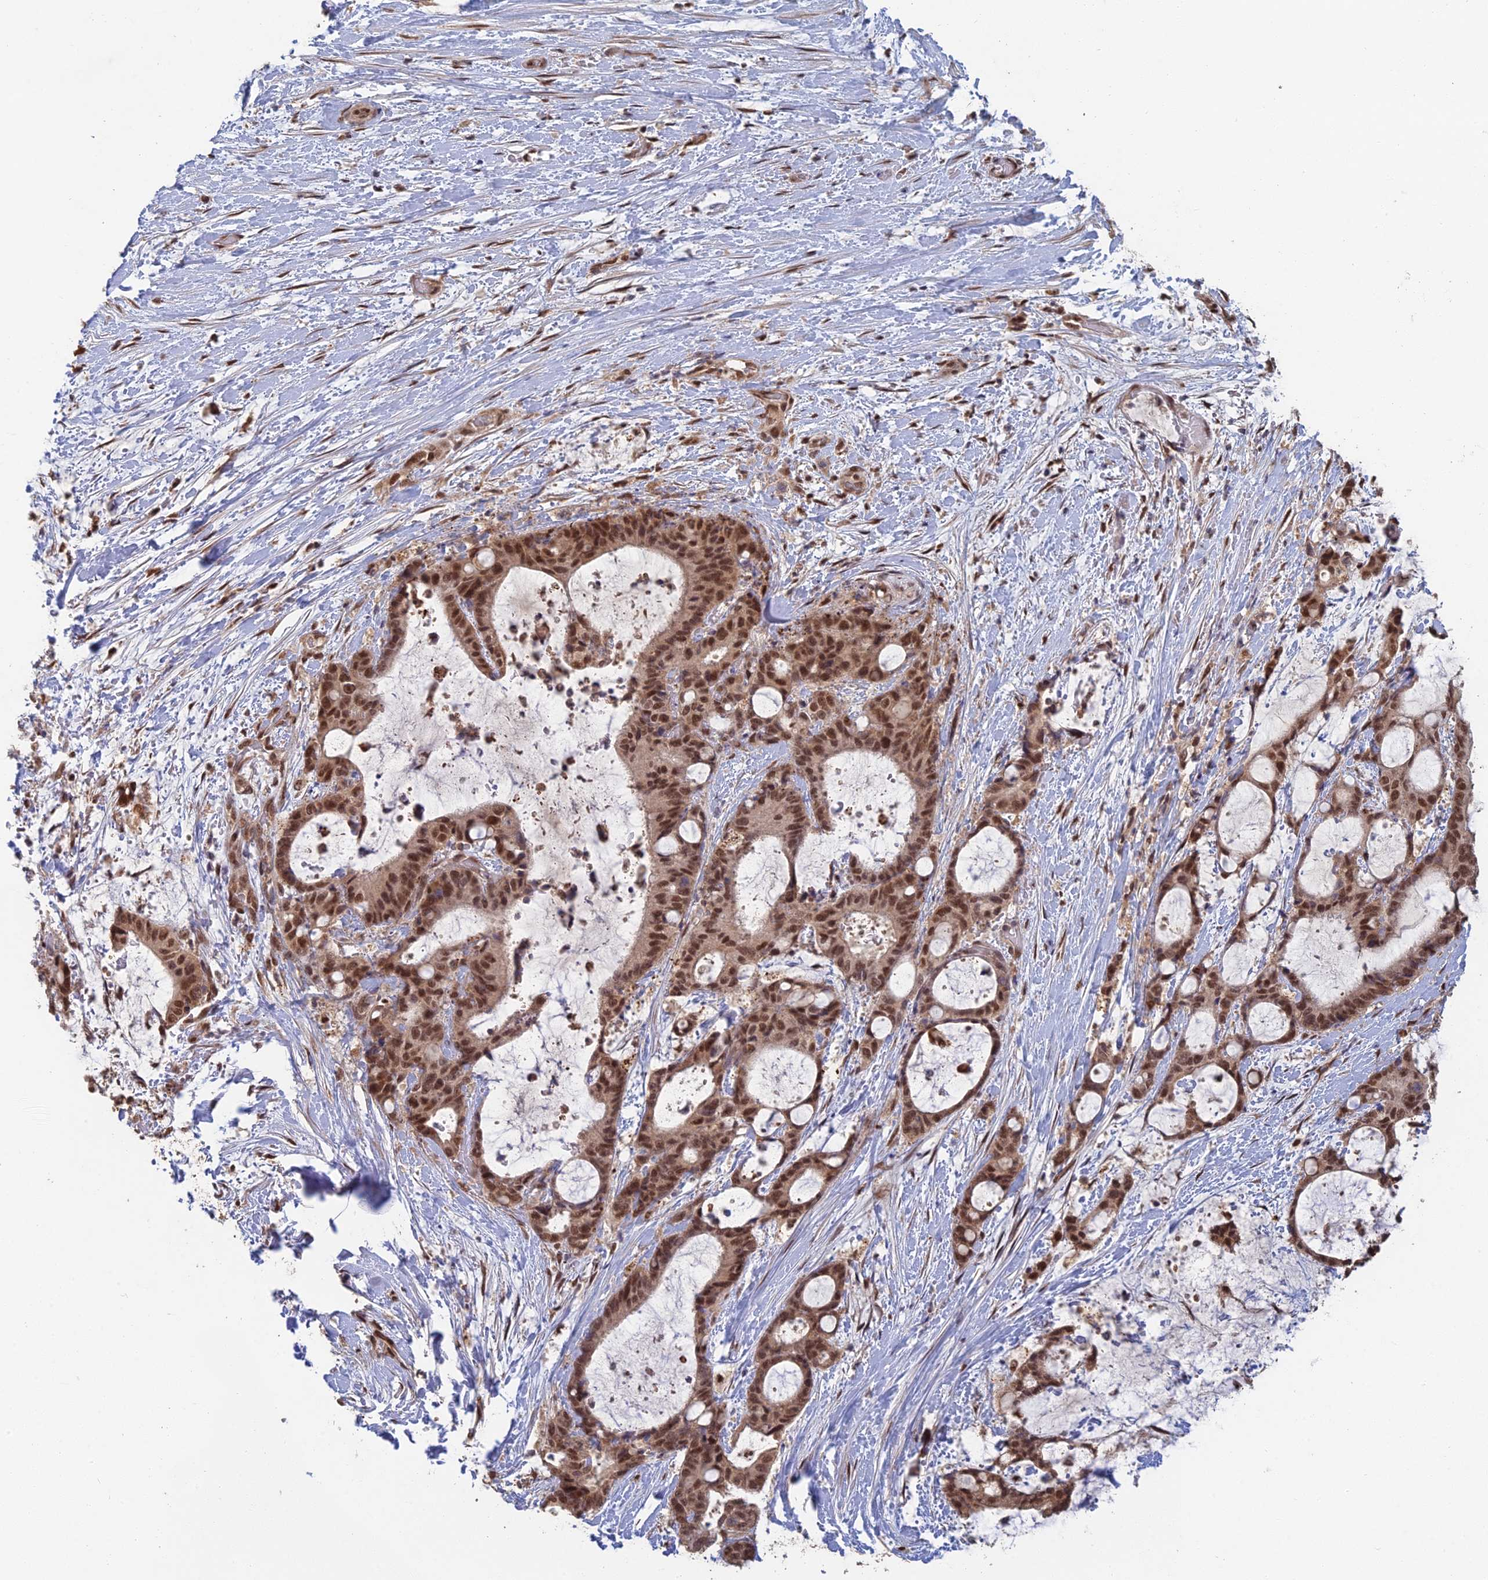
{"staining": {"intensity": "moderate", "quantity": ">75%", "location": "nuclear"}, "tissue": "liver cancer", "cell_type": "Tumor cells", "image_type": "cancer", "snomed": [{"axis": "morphology", "description": "Normal tissue, NOS"}, {"axis": "morphology", "description": "Cholangiocarcinoma"}, {"axis": "topography", "description": "Liver"}, {"axis": "topography", "description": "Peripheral nerve tissue"}], "caption": "Brown immunohistochemical staining in human liver cancer (cholangiocarcinoma) demonstrates moderate nuclear staining in approximately >75% of tumor cells.", "gene": "RANBP3", "patient": {"sex": "female", "age": 73}}